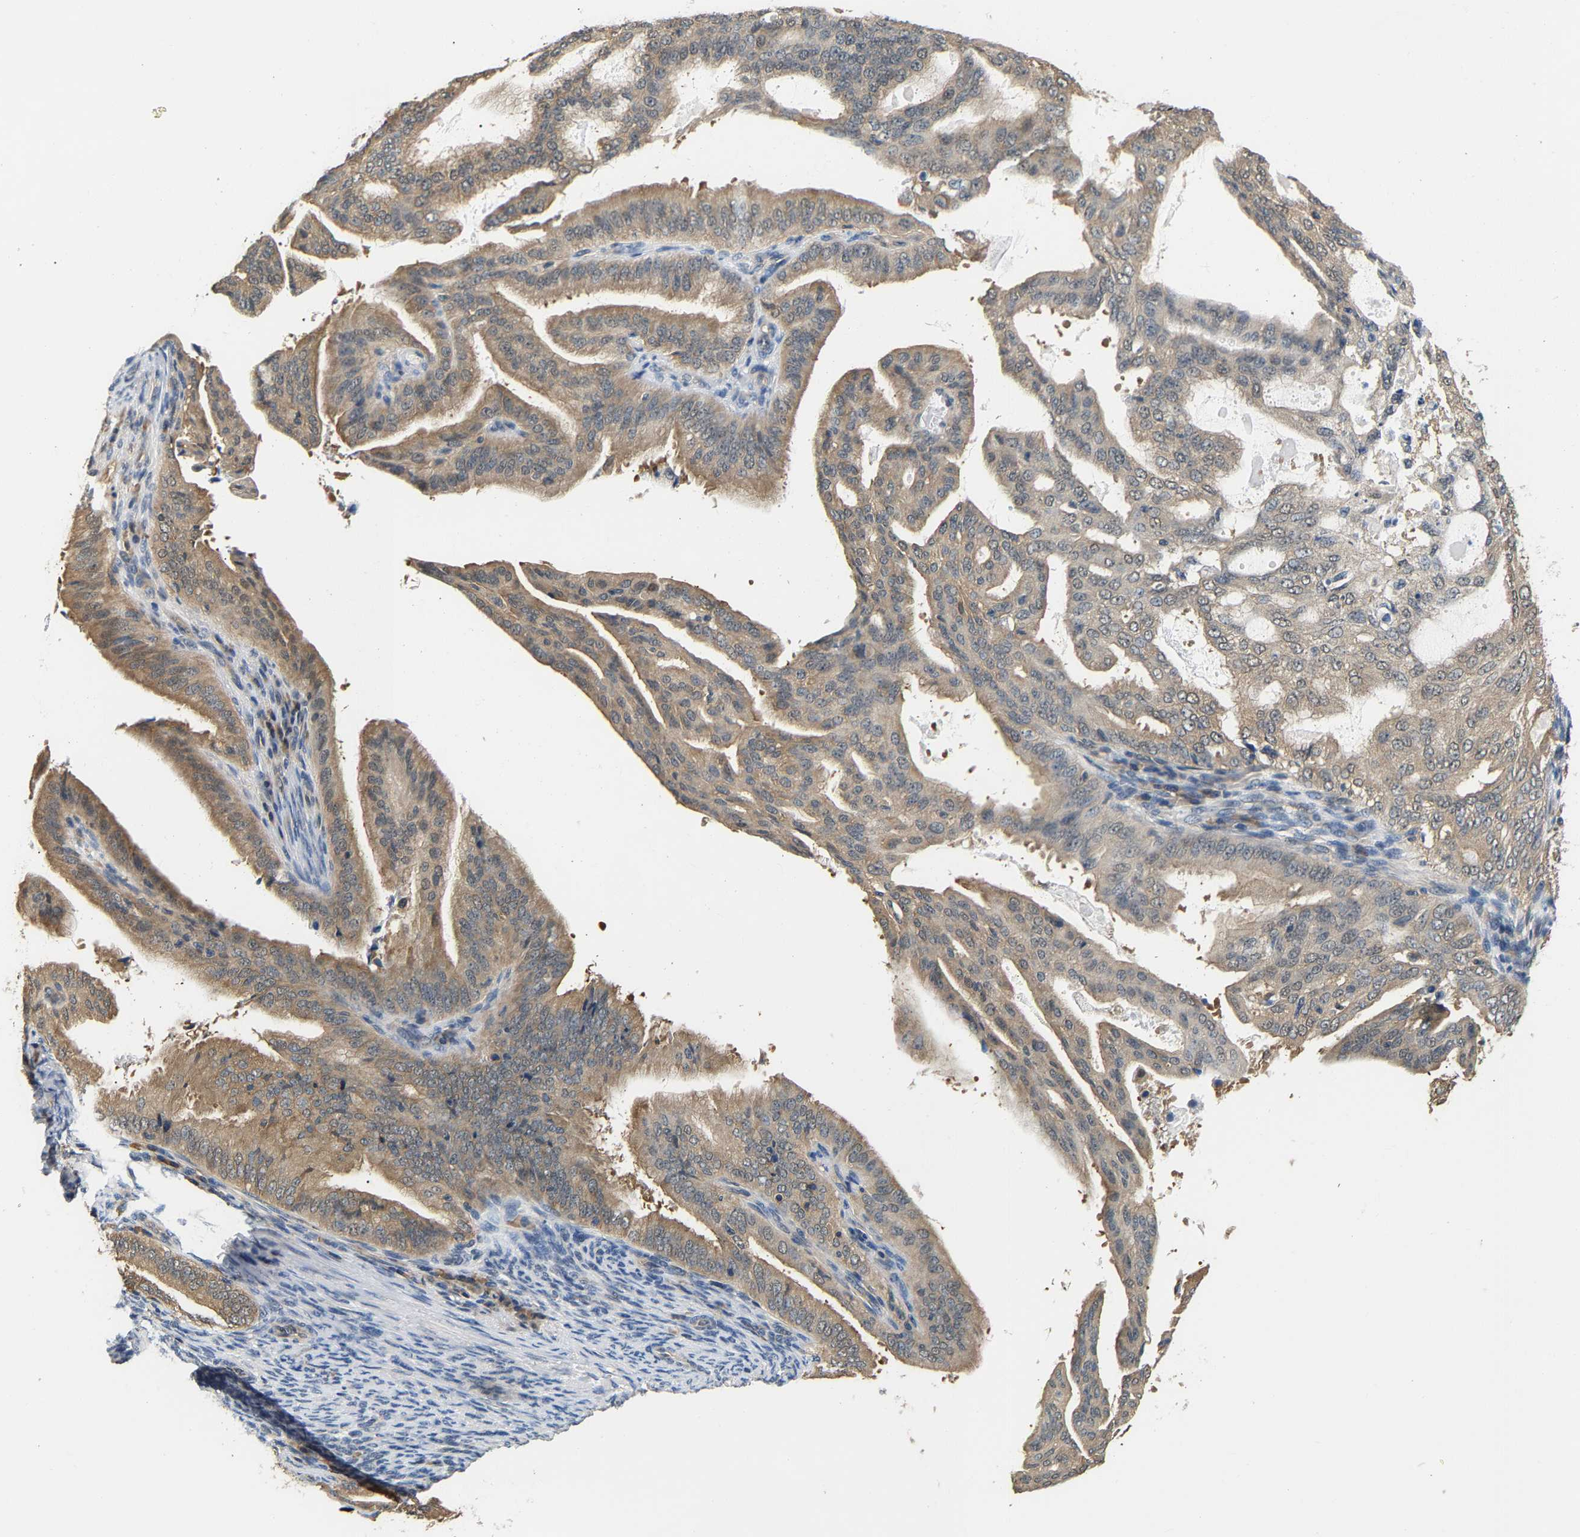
{"staining": {"intensity": "moderate", "quantity": ">75%", "location": "cytoplasmic/membranous"}, "tissue": "endometrial cancer", "cell_type": "Tumor cells", "image_type": "cancer", "snomed": [{"axis": "morphology", "description": "Adenocarcinoma, NOS"}, {"axis": "topography", "description": "Endometrium"}], "caption": "Moderate cytoplasmic/membranous positivity is present in about >75% of tumor cells in endometrial cancer (adenocarcinoma).", "gene": "ARHGEF12", "patient": {"sex": "female", "age": 58}}